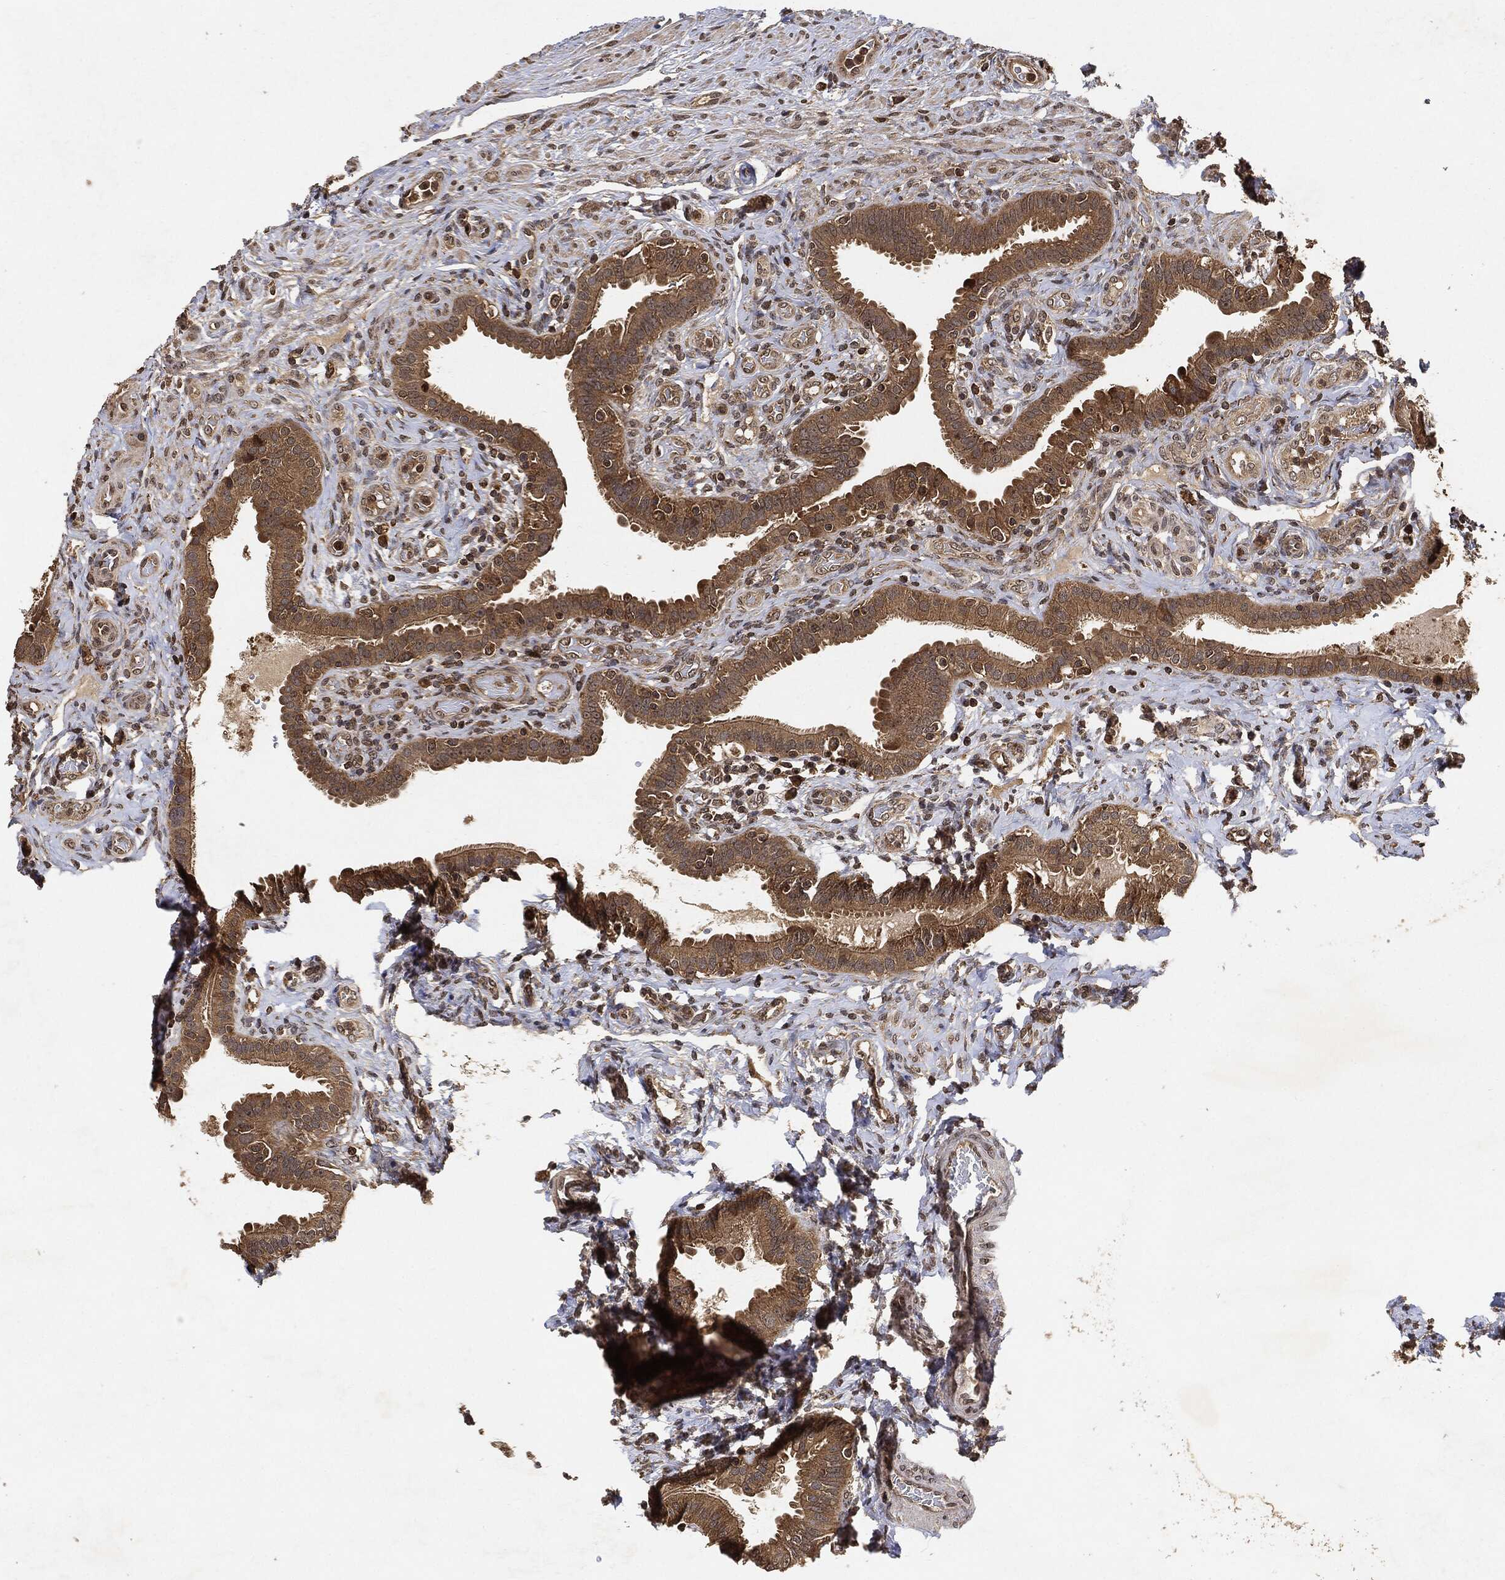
{"staining": {"intensity": "moderate", "quantity": ">75%", "location": "cytoplasmic/membranous"}, "tissue": "fallopian tube", "cell_type": "Glandular cells", "image_type": "normal", "snomed": [{"axis": "morphology", "description": "Normal tissue, NOS"}, {"axis": "topography", "description": "Fallopian tube"}], "caption": "Immunohistochemical staining of benign fallopian tube exhibits >75% levels of moderate cytoplasmic/membranous protein expression in about >75% of glandular cells.", "gene": "ZNF226", "patient": {"sex": "female", "age": 41}}